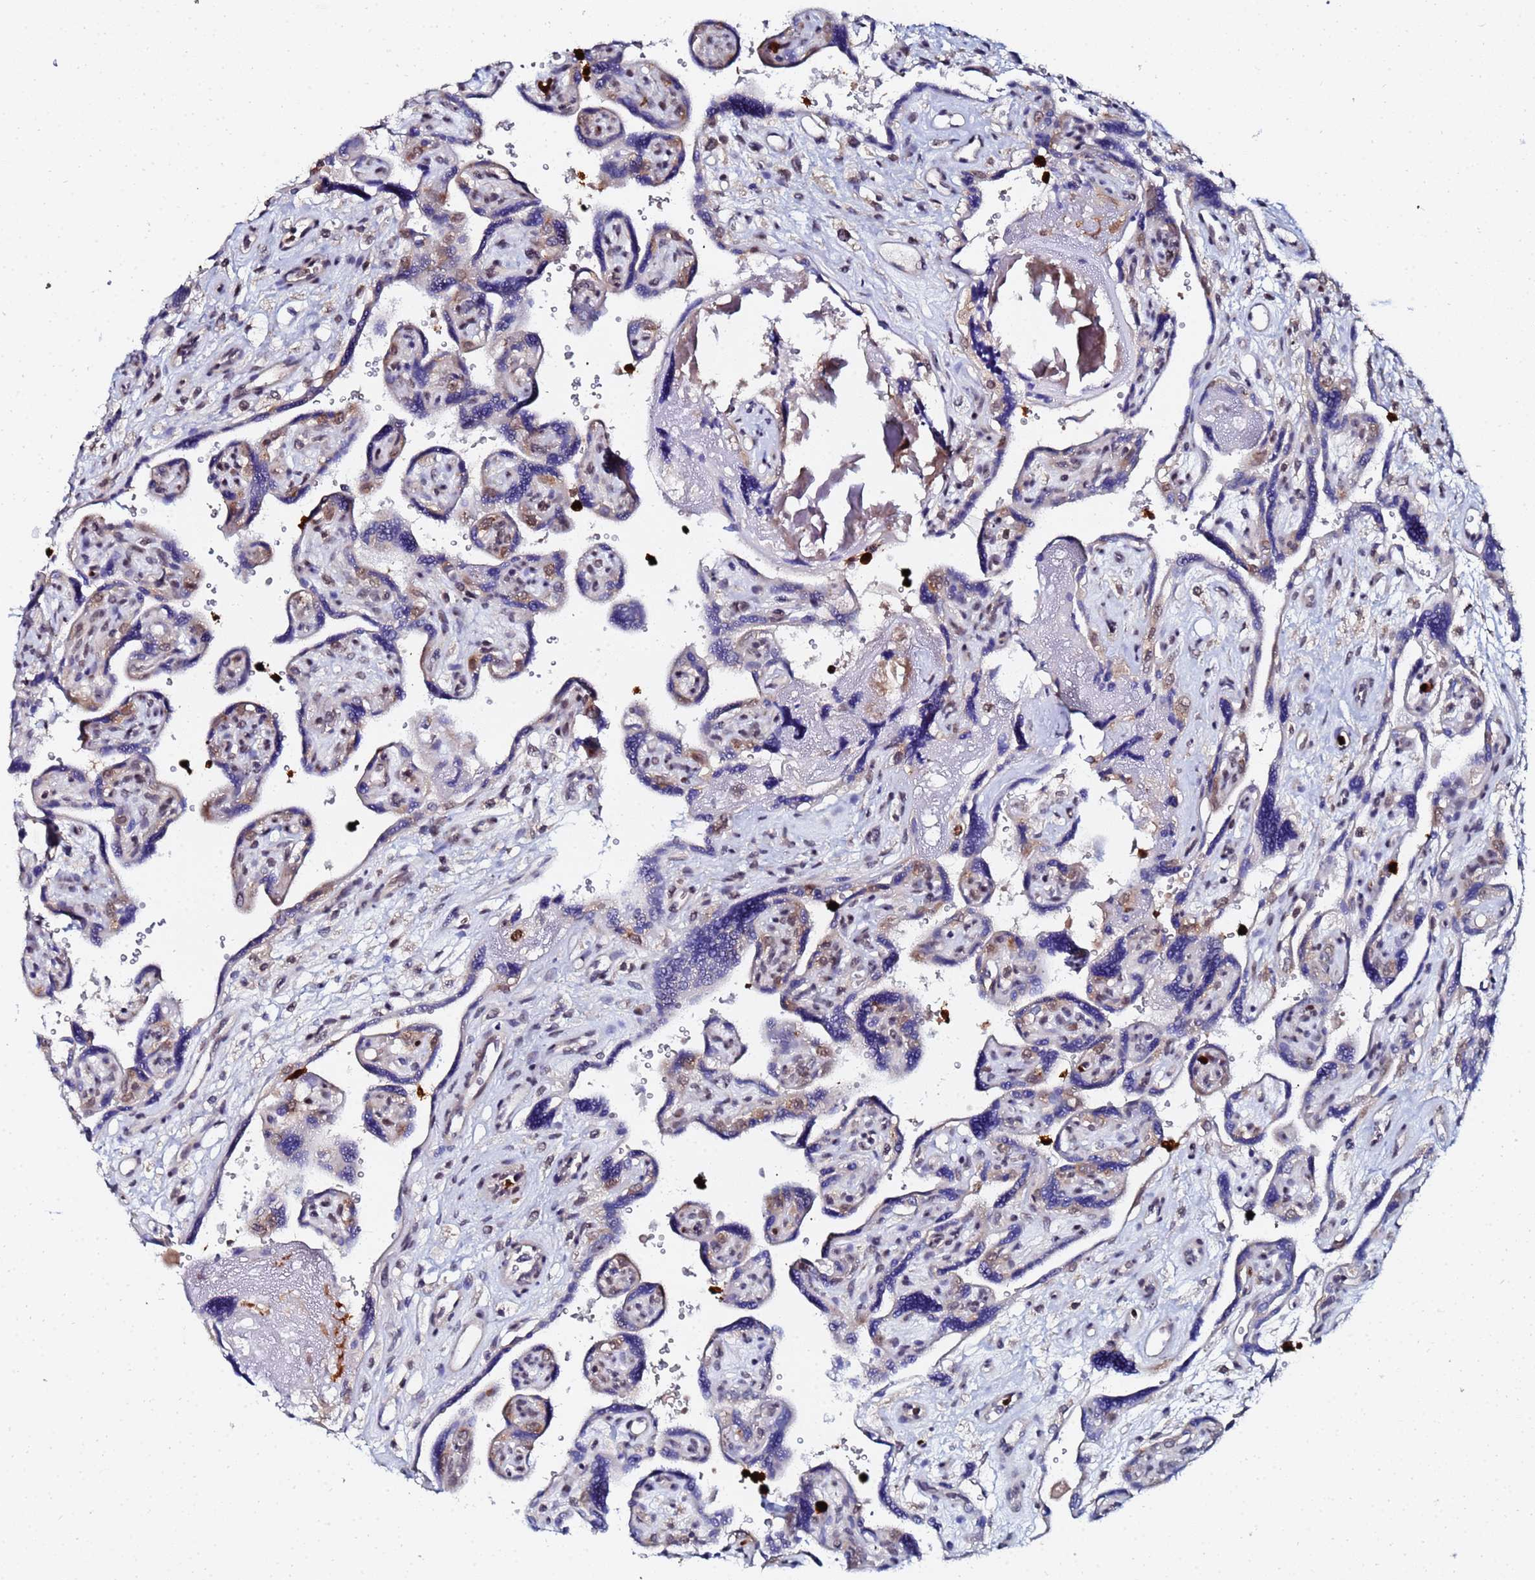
{"staining": {"intensity": "moderate", "quantity": "<25%", "location": "nuclear"}, "tissue": "placenta", "cell_type": "Decidual cells", "image_type": "normal", "snomed": [{"axis": "morphology", "description": "Normal tissue, NOS"}, {"axis": "topography", "description": "Placenta"}], "caption": "The micrograph reveals a brown stain indicating the presence of a protein in the nuclear of decidual cells in placenta.", "gene": "MTCL1", "patient": {"sex": "female", "age": 39}}